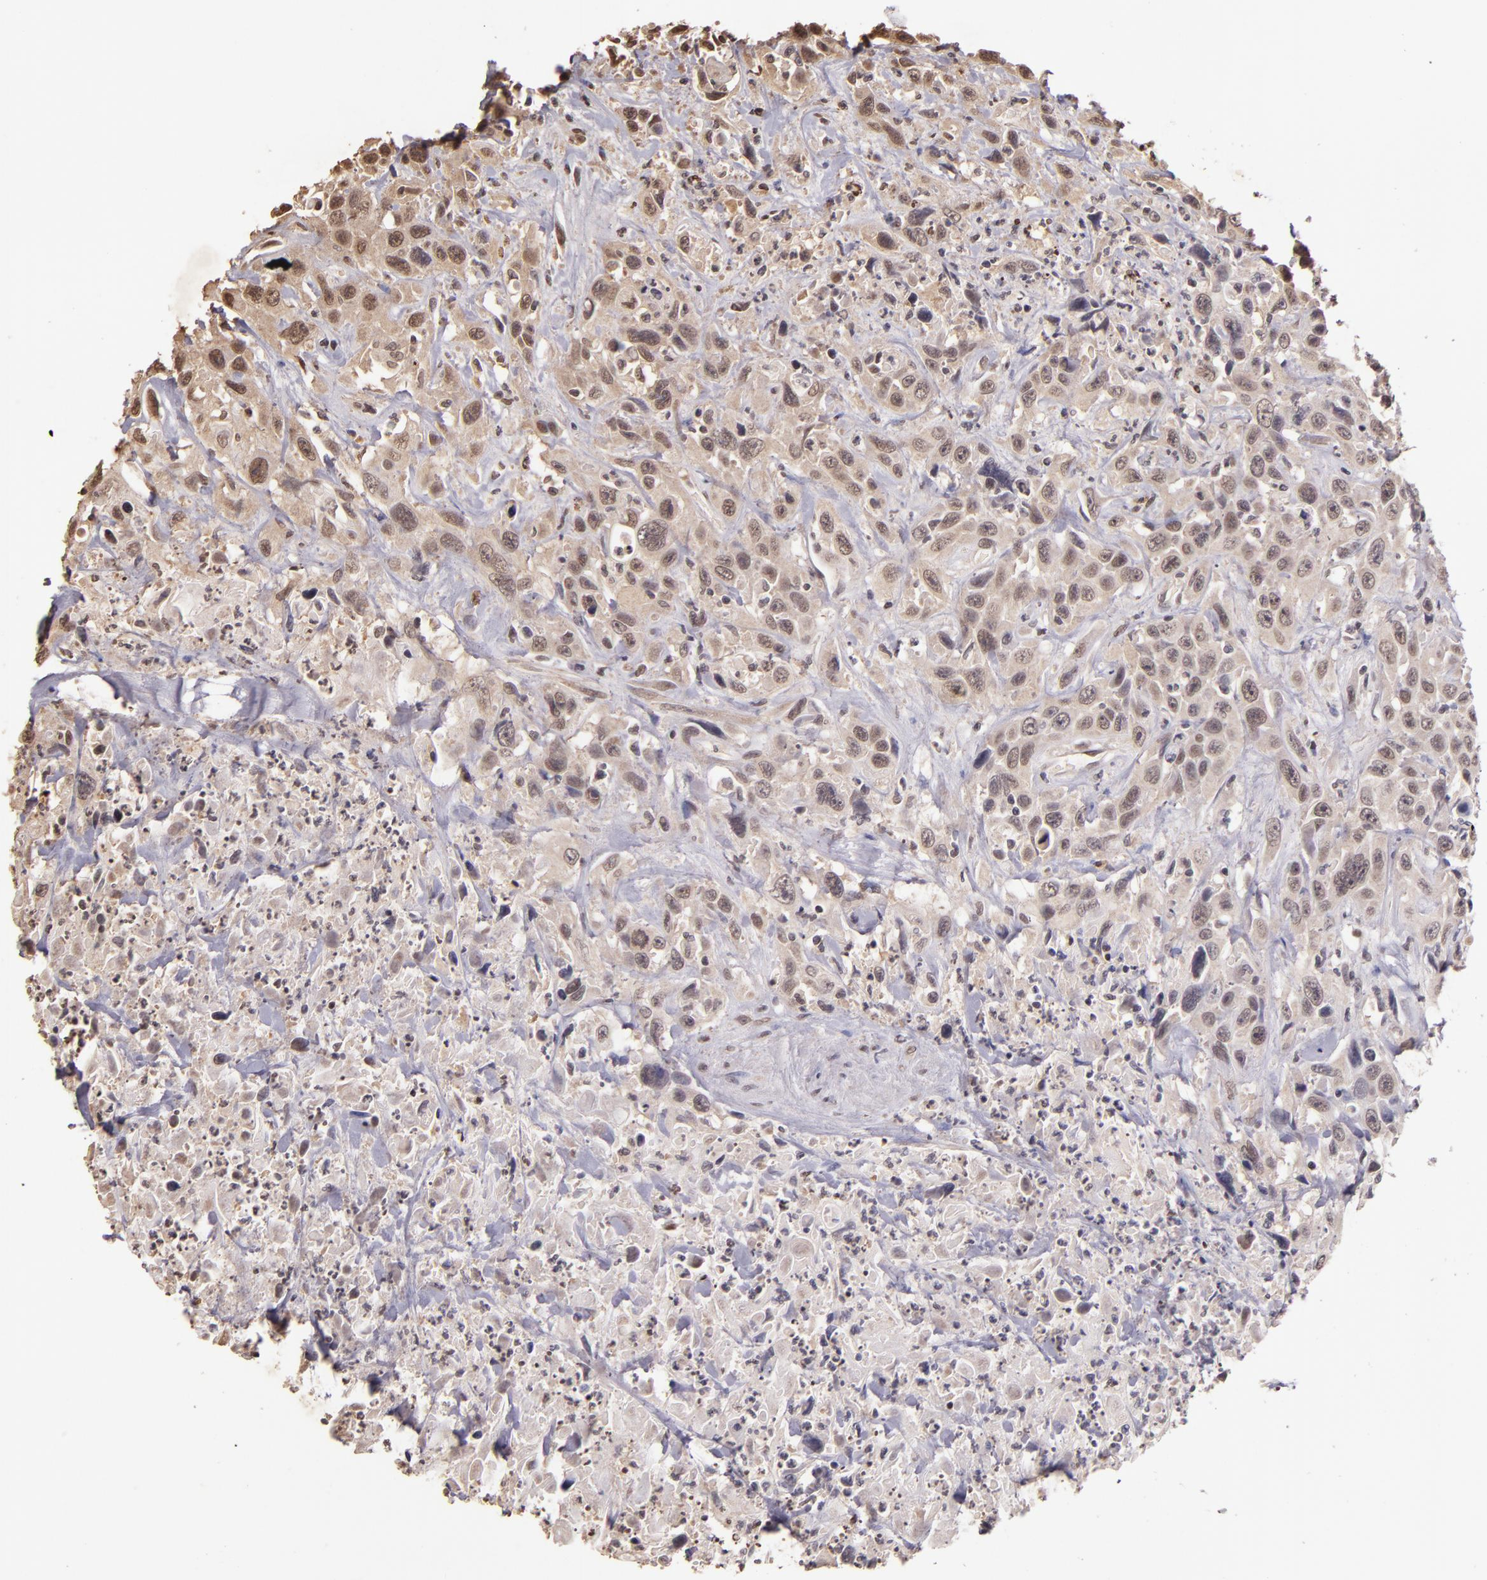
{"staining": {"intensity": "weak", "quantity": ">75%", "location": "cytoplasmic/membranous,nuclear"}, "tissue": "urothelial cancer", "cell_type": "Tumor cells", "image_type": "cancer", "snomed": [{"axis": "morphology", "description": "Urothelial carcinoma, High grade"}, {"axis": "topography", "description": "Urinary bladder"}], "caption": "High-grade urothelial carcinoma was stained to show a protein in brown. There is low levels of weak cytoplasmic/membranous and nuclear expression in approximately >75% of tumor cells. The staining is performed using DAB (3,3'-diaminobenzidine) brown chromogen to label protein expression. The nuclei are counter-stained blue using hematoxylin.", "gene": "CUL1", "patient": {"sex": "female", "age": 84}}